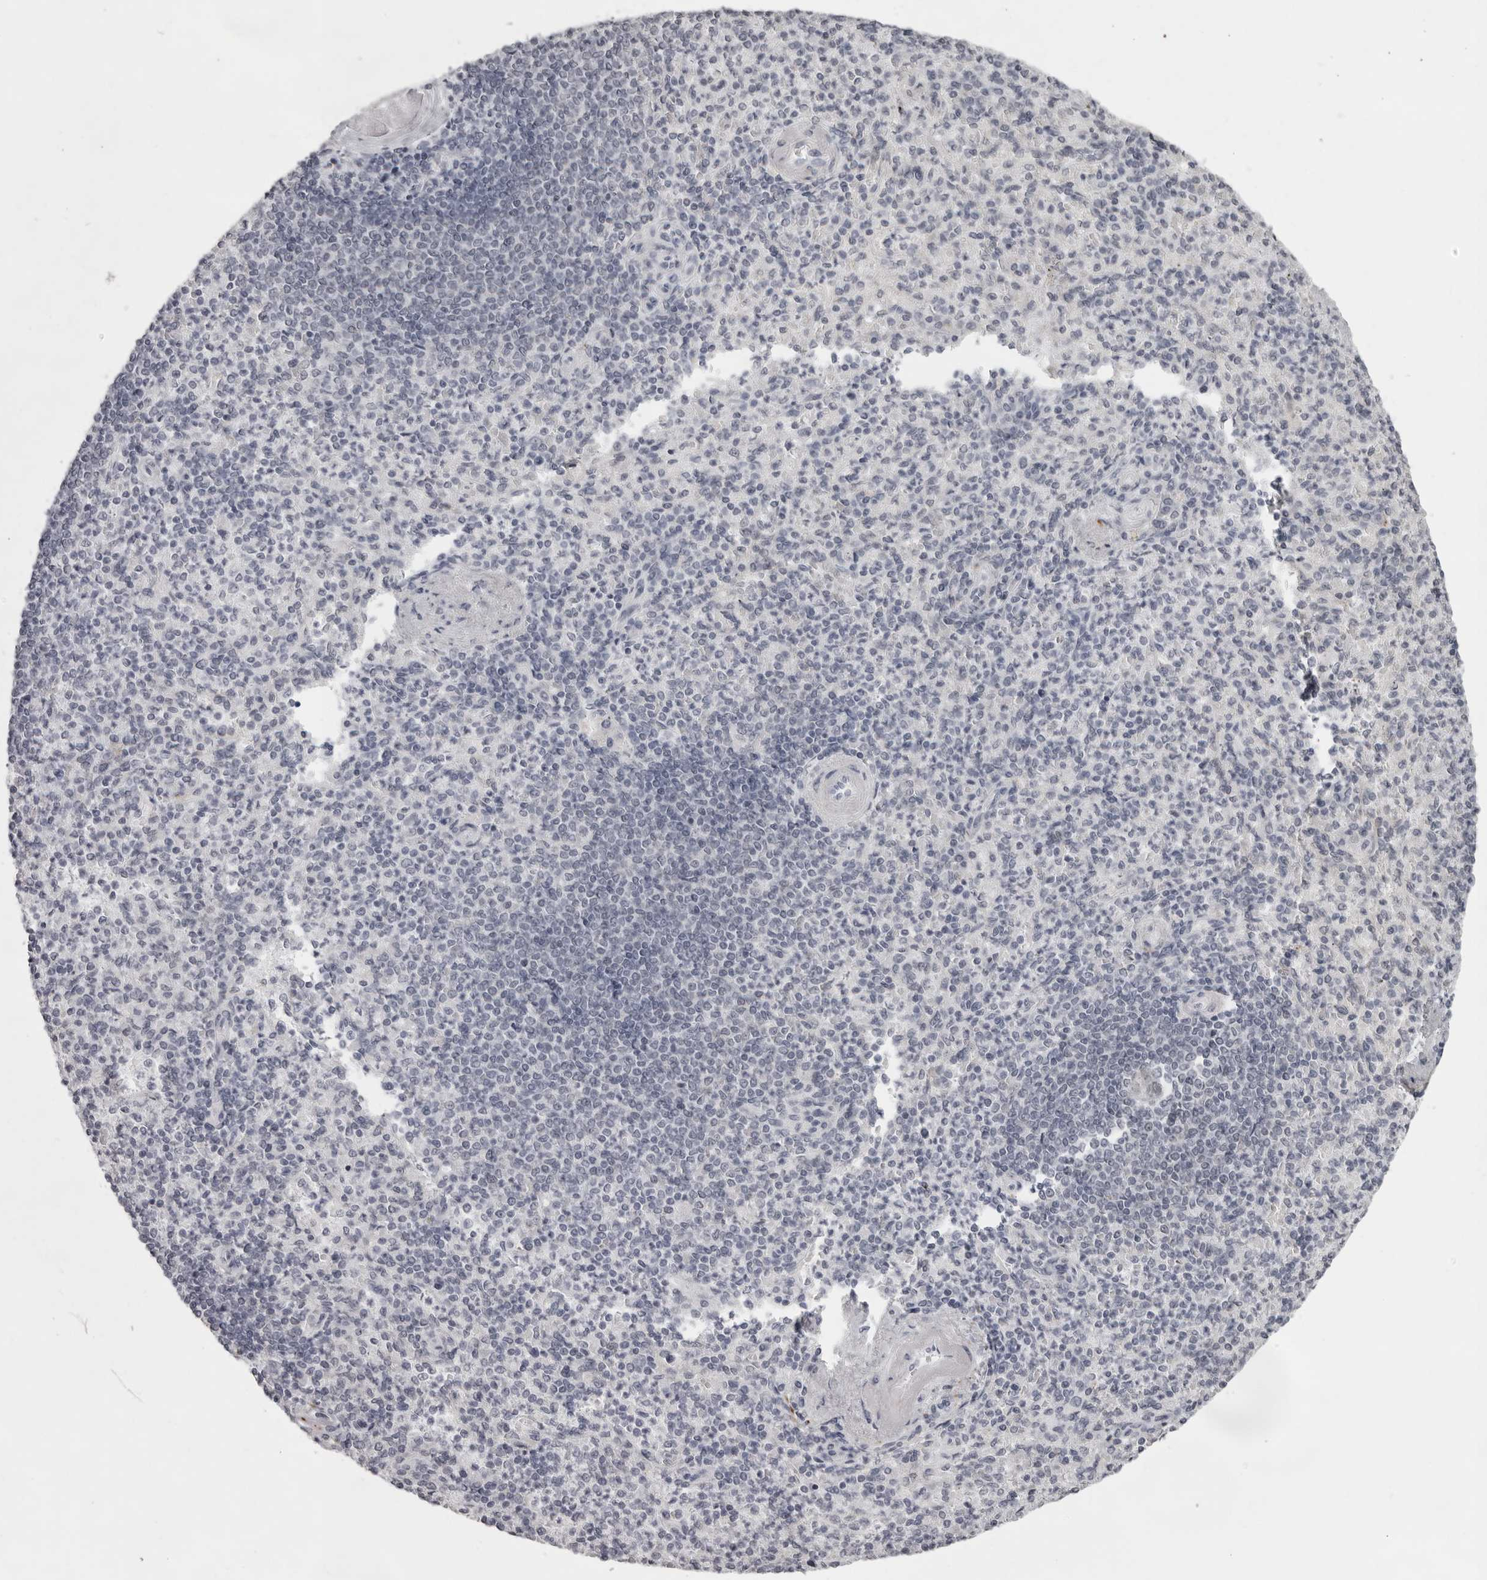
{"staining": {"intensity": "negative", "quantity": "none", "location": "none"}, "tissue": "spleen", "cell_type": "Cells in red pulp", "image_type": "normal", "snomed": [{"axis": "morphology", "description": "Normal tissue, NOS"}, {"axis": "topography", "description": "Spleen"}], "caption": "Micrograph shows no protein staining in cells in red pulp of normal spleen. (Brightfield microscopy of DAB (3,3'-diaminobenzidine) IHC at high magnification).", "gene": "NUDT18", "patient": {"sex": "female", "age": 74}}